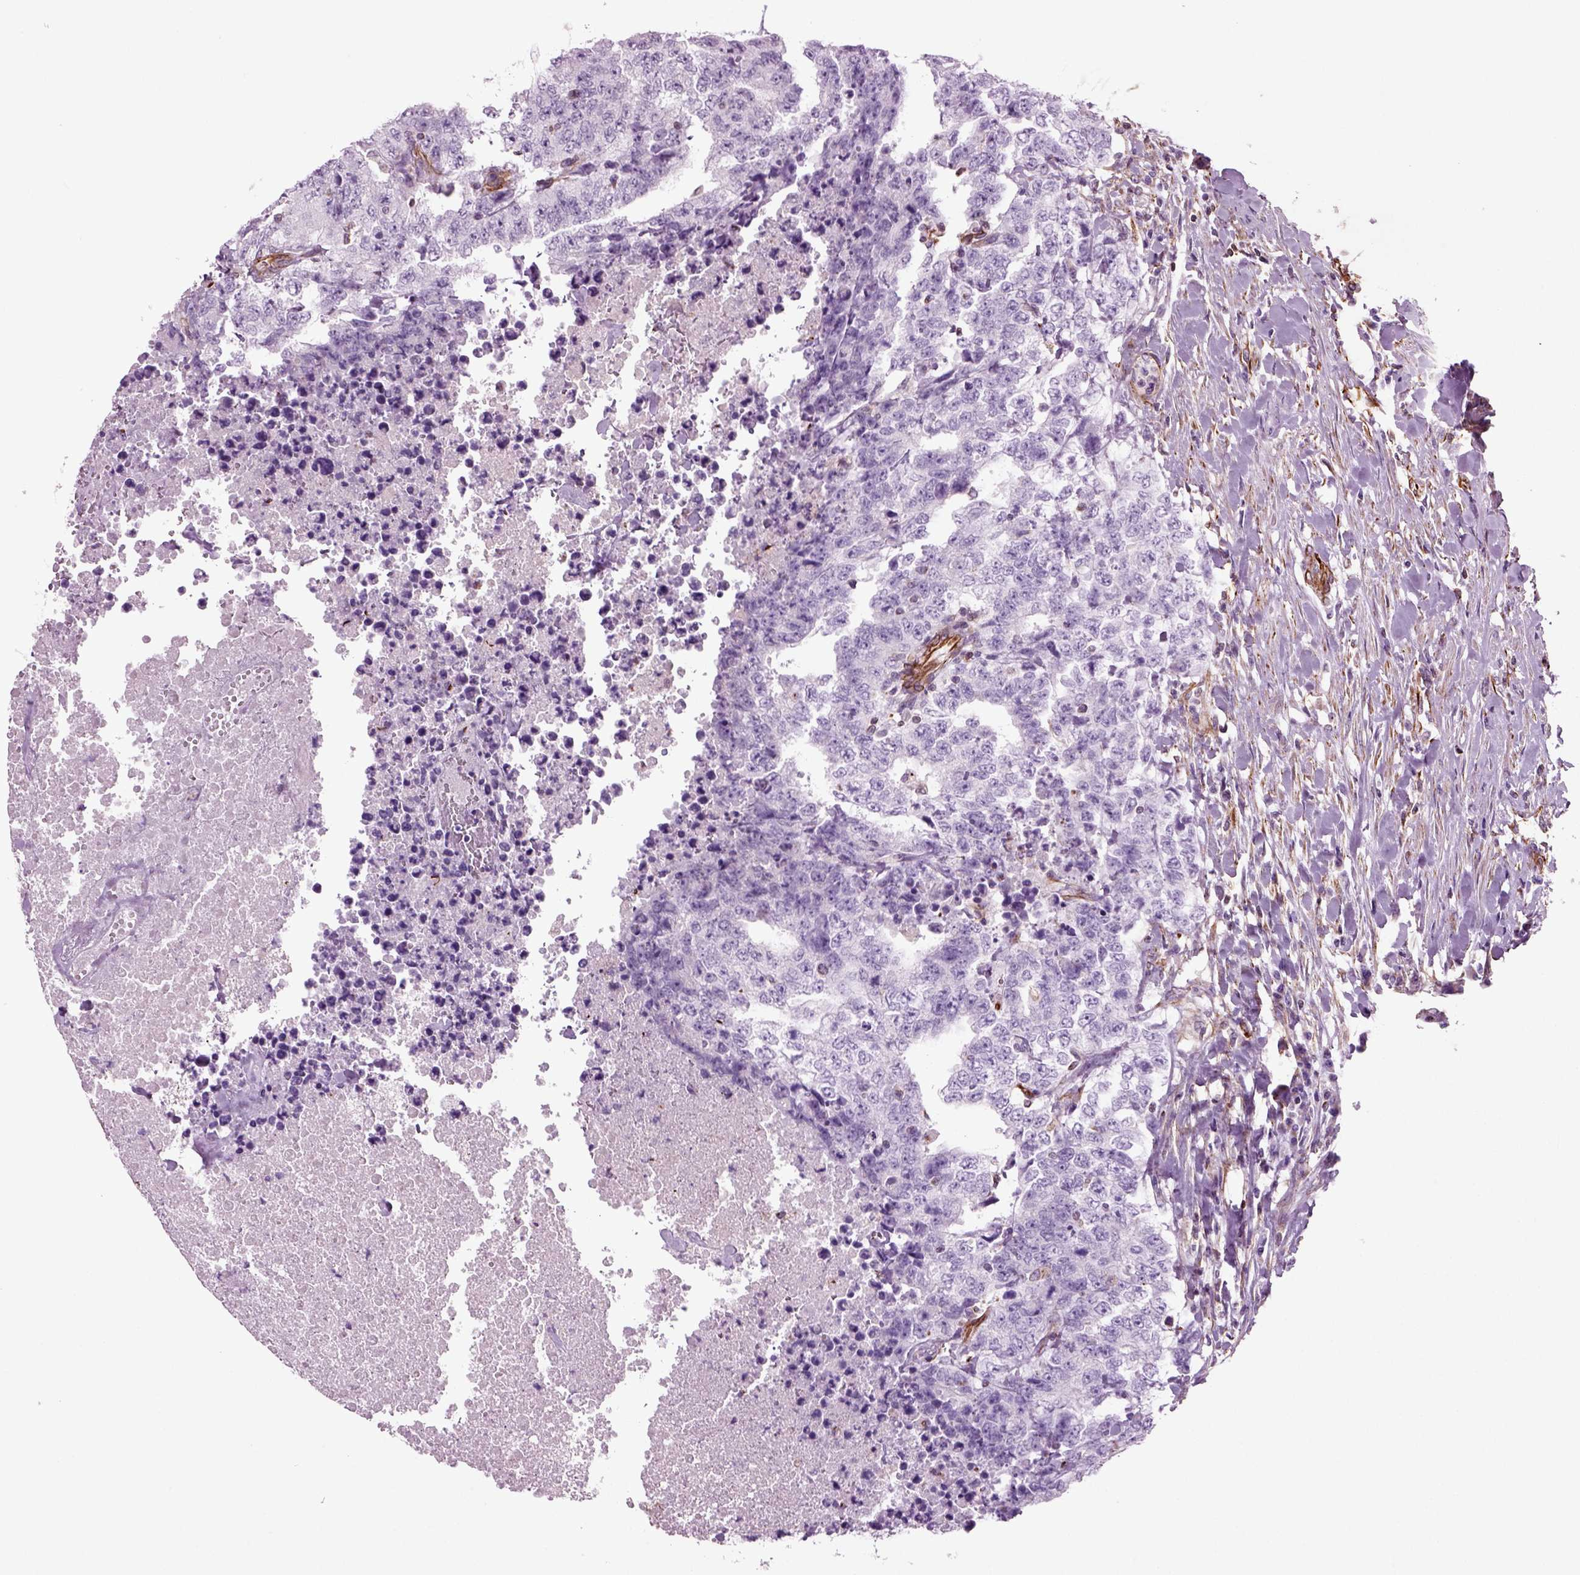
{"staining": {"intensity": "negative", "quantity": "none", "location": "none"}, "tissue": "testis cancer", "cell_type": "Tumor cells", "image_type": "cancer", "snomed": [{"axis": "morphology", "description": "Carcinoma, Embryonal, NOS"}, {"axis": "topography", "description": "Testis"}], "caption": "The histopathology image shows no significant positivity in tumor cells of testis cancer.", "gene": "ACER3", "patient": {"sex": "male", "age": 24}}